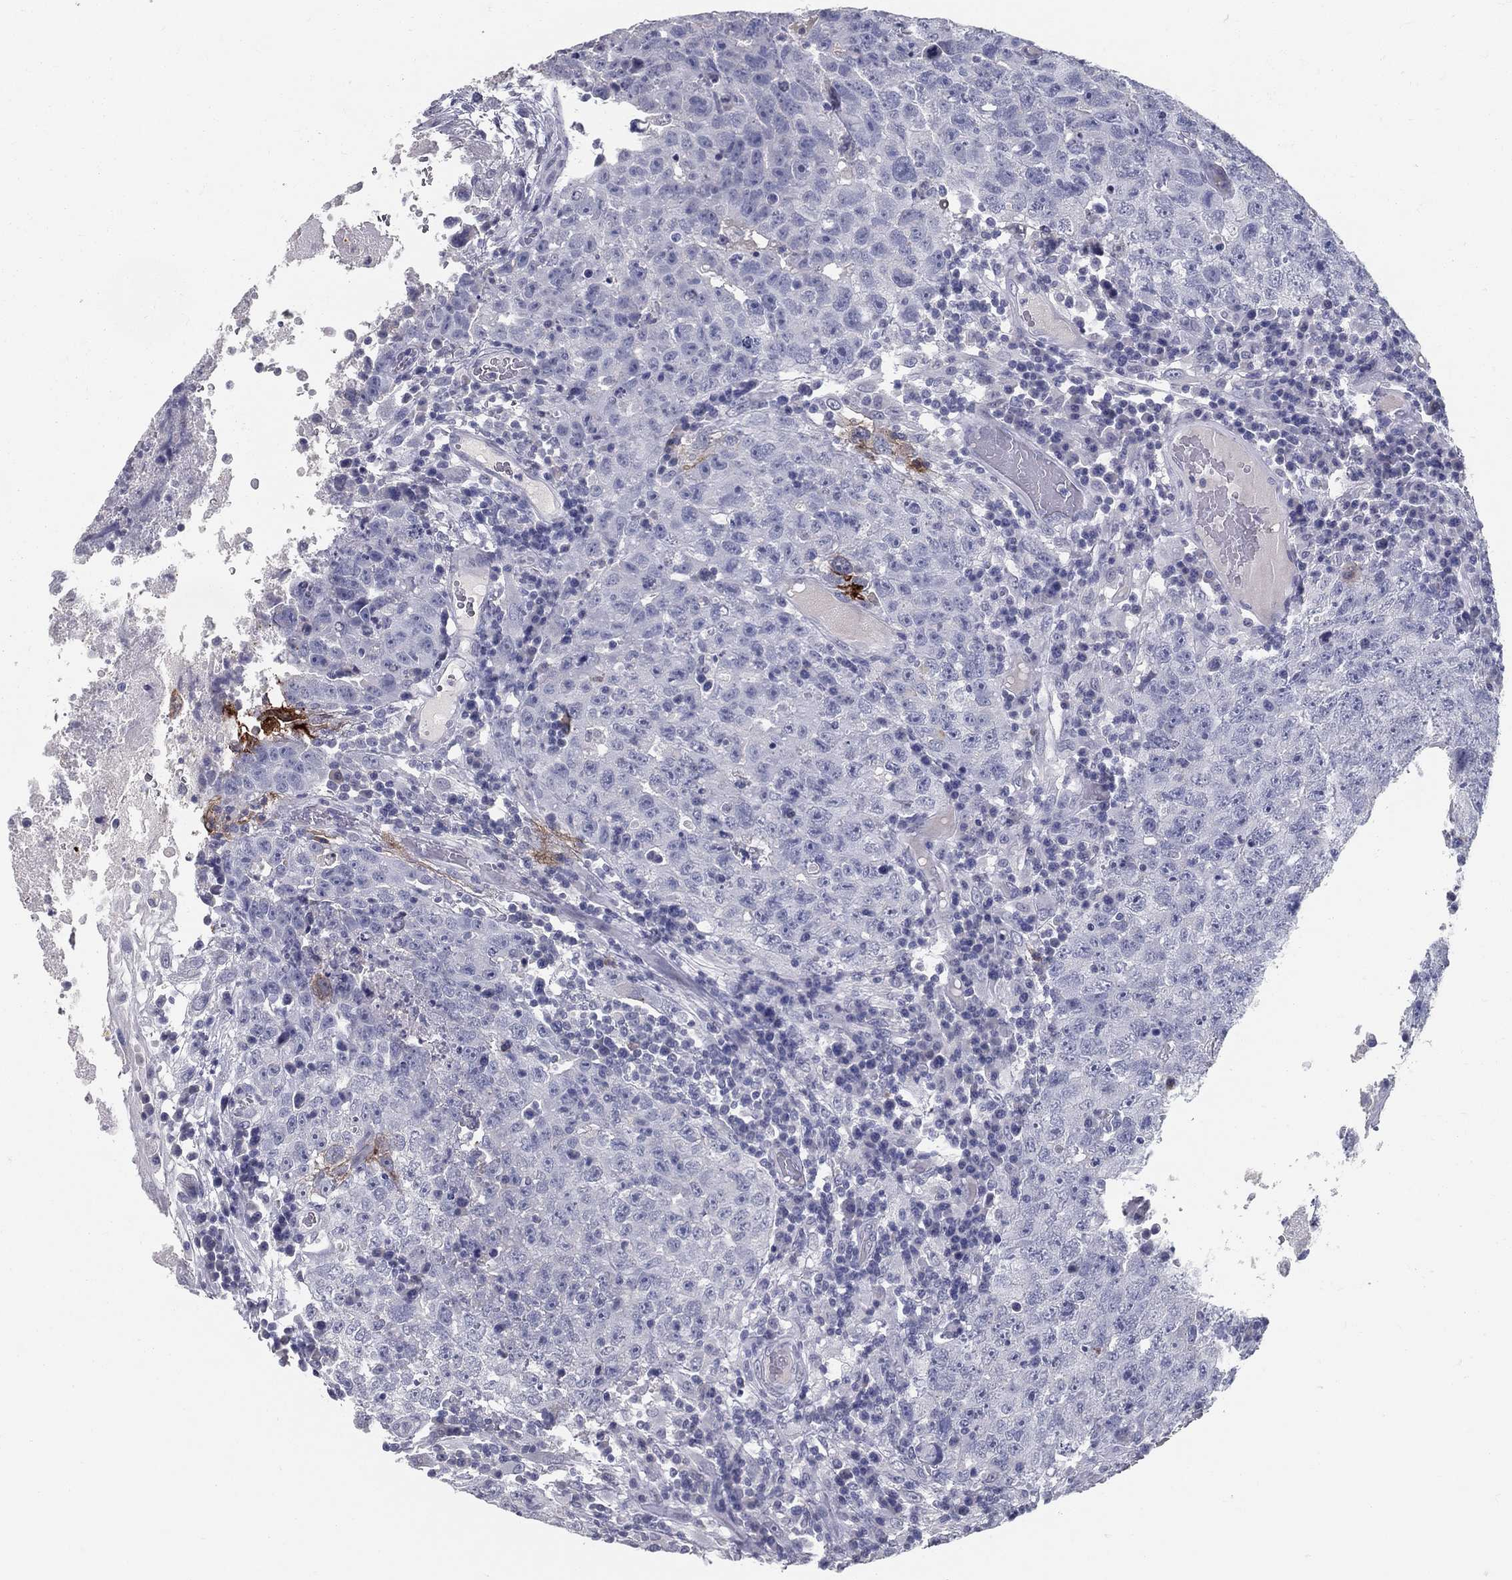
{"staining": {"intensity": "negative", "quantity": "none", "location": "none"}, "tissue": "testis cancer", "cell_type": "Tumor cells", "image_type": "cancer", "snomed": [{"axis": "morphology", "description": "Necrosis, NOS"}, {"axis": "morphology", "description": "Carcinoma, Embryonal, NOS"}, {"axis": "topography", "description": "Testis"}], "caption": "Immunohistochemical staining of testis cancer (embryonal carcinoma) exhibits no significant positivity in tumor cells. The staining is performed using DAB (3,3'-diaminobenzidine) brown chromogen with nuclei counter-stained in using hematoxylin.", "gene": "ACE2", "patient": {"sex": "male", "age": 19}}